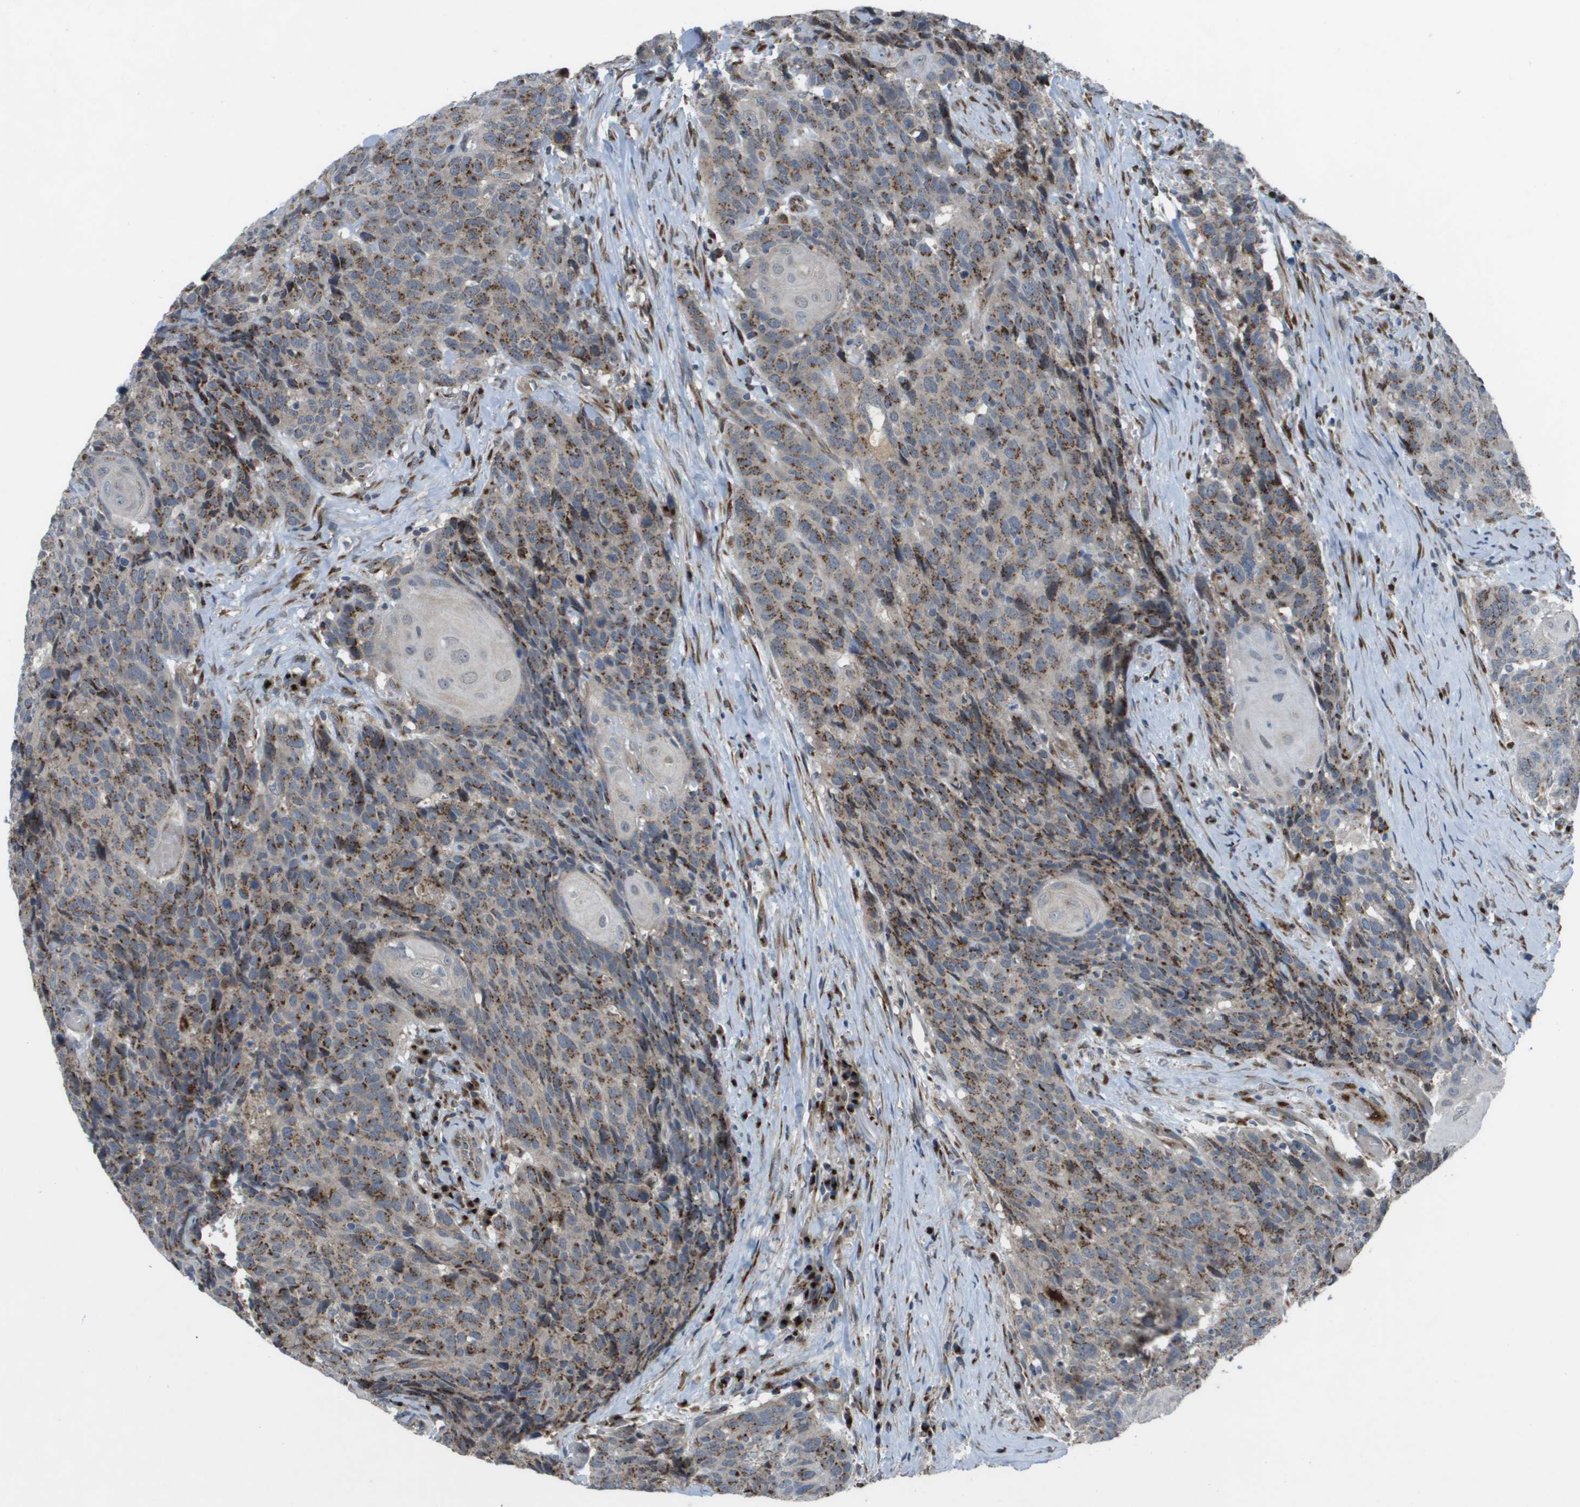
{"staining": {"intensity": "moderate", "quantity": ">75%", "location": "cytoplasmic/membranous"}, "tissue": "head and neck cancer", "cell_type": "Tumor cells", "image_type": "cancer", "snomed": [{"axis": "morphology", "description": "Squamous cell carcinoma, NOS"}, {"axis": "topography", "description": "Head-Neck"}], "caption": "Protein staining reveals moderate cytoplasmic/membranous expression in about >75% of tumor cells in head and neck cancer.", "gene": "QSOX2", "patient": {"sex": "male", "age": 66}}